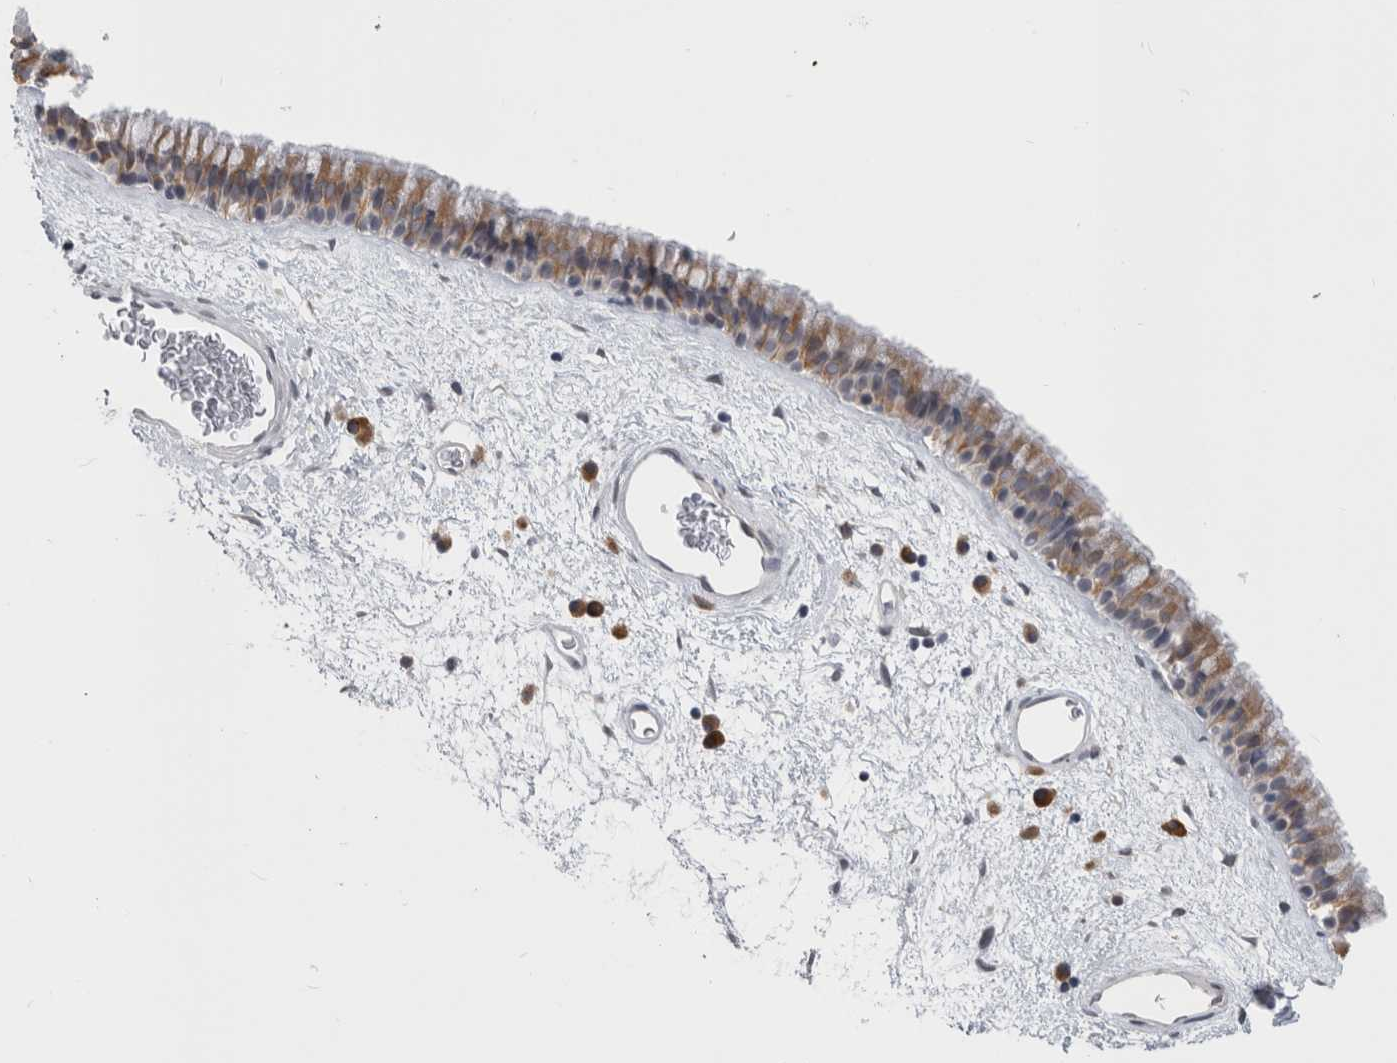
{"staining": {"intensity": "weak", "quantity": ">75%", "location": "cytoplasmic/membranous"}, "tissue": "nasopharynx", "cell_type": "Respiratory epithelial cells", "image_type": "normal", "snomed": [{"axis": "morphology", "description": "Normal tissue, NOS"}, {"axis": "morphology", "description": "Inflammation, NOS"}, {"axis": "topography", "description": "Nasopharynx"}], "caption": "This photomicrograph displays immunohistochemistry (IHC) staining of benign human nasopharynx, with low weak cytoplasmic/membranous staining in about >75% of respiratory epithelial cells.", "gene": "TMEM242", "patient": {"sex": "male", "age": 48}}